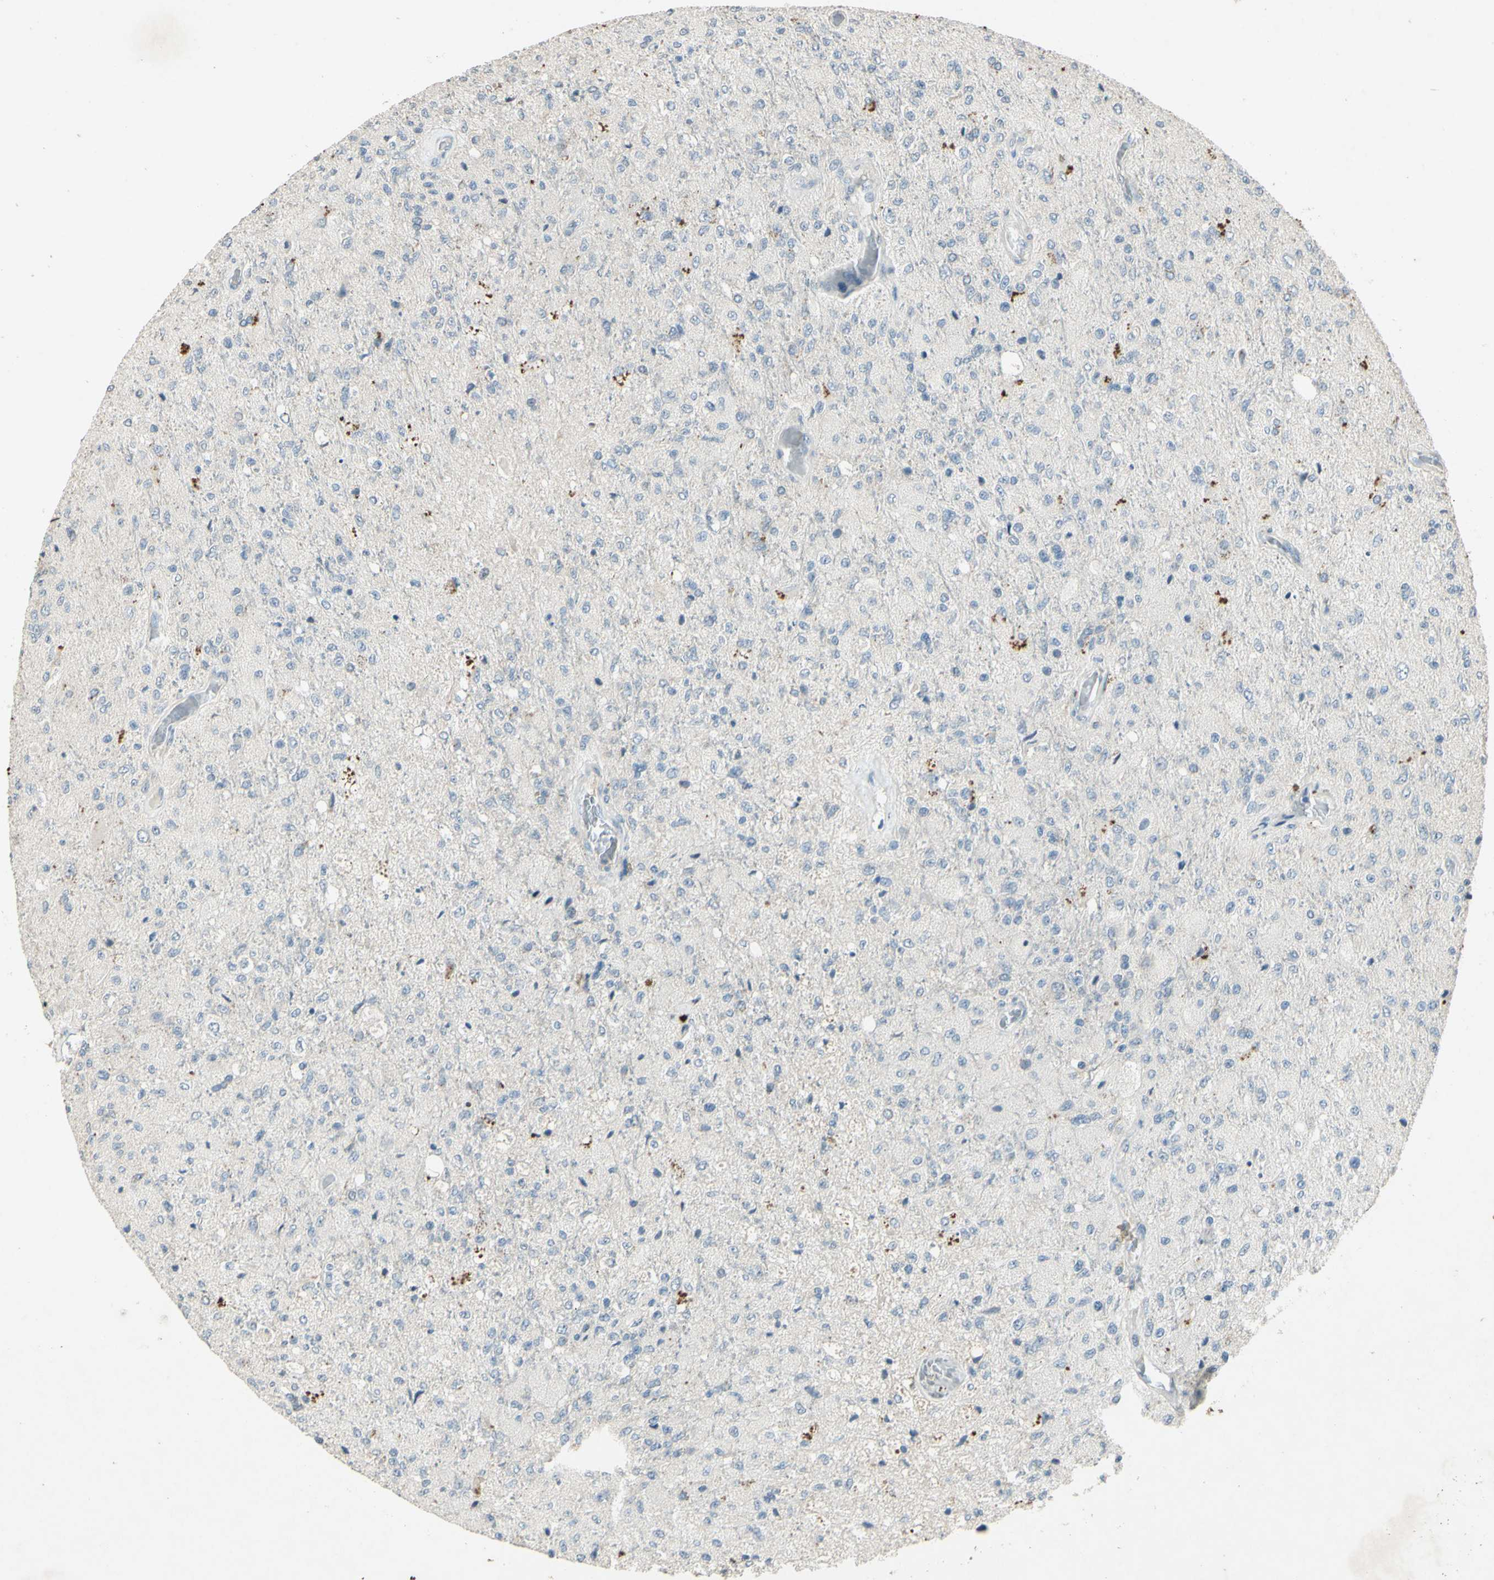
{"staining": {"intensity": "negative", "quantity": "none", "location": "none"}, "tissue": "glioma", "cell_type": "Tumor cells", "image_type": "cancer", "snomed": [{"axis": "morphology", "description": "Normal tissue, NOS"}, {"axis": "morphology", "description": "Glioma, malignant, High grade"}, {"axis": "topography", "description": "Cerebral cortex"}], "caption": "Immunohistochemistry (IHC) image of neoplastic tissue: malignant high-grade glioma stained with DAB demonstrates no significant protein expression in tumor cells.", "gene": "TIMM21", "patient": {"sex": "male", "age": 77}}